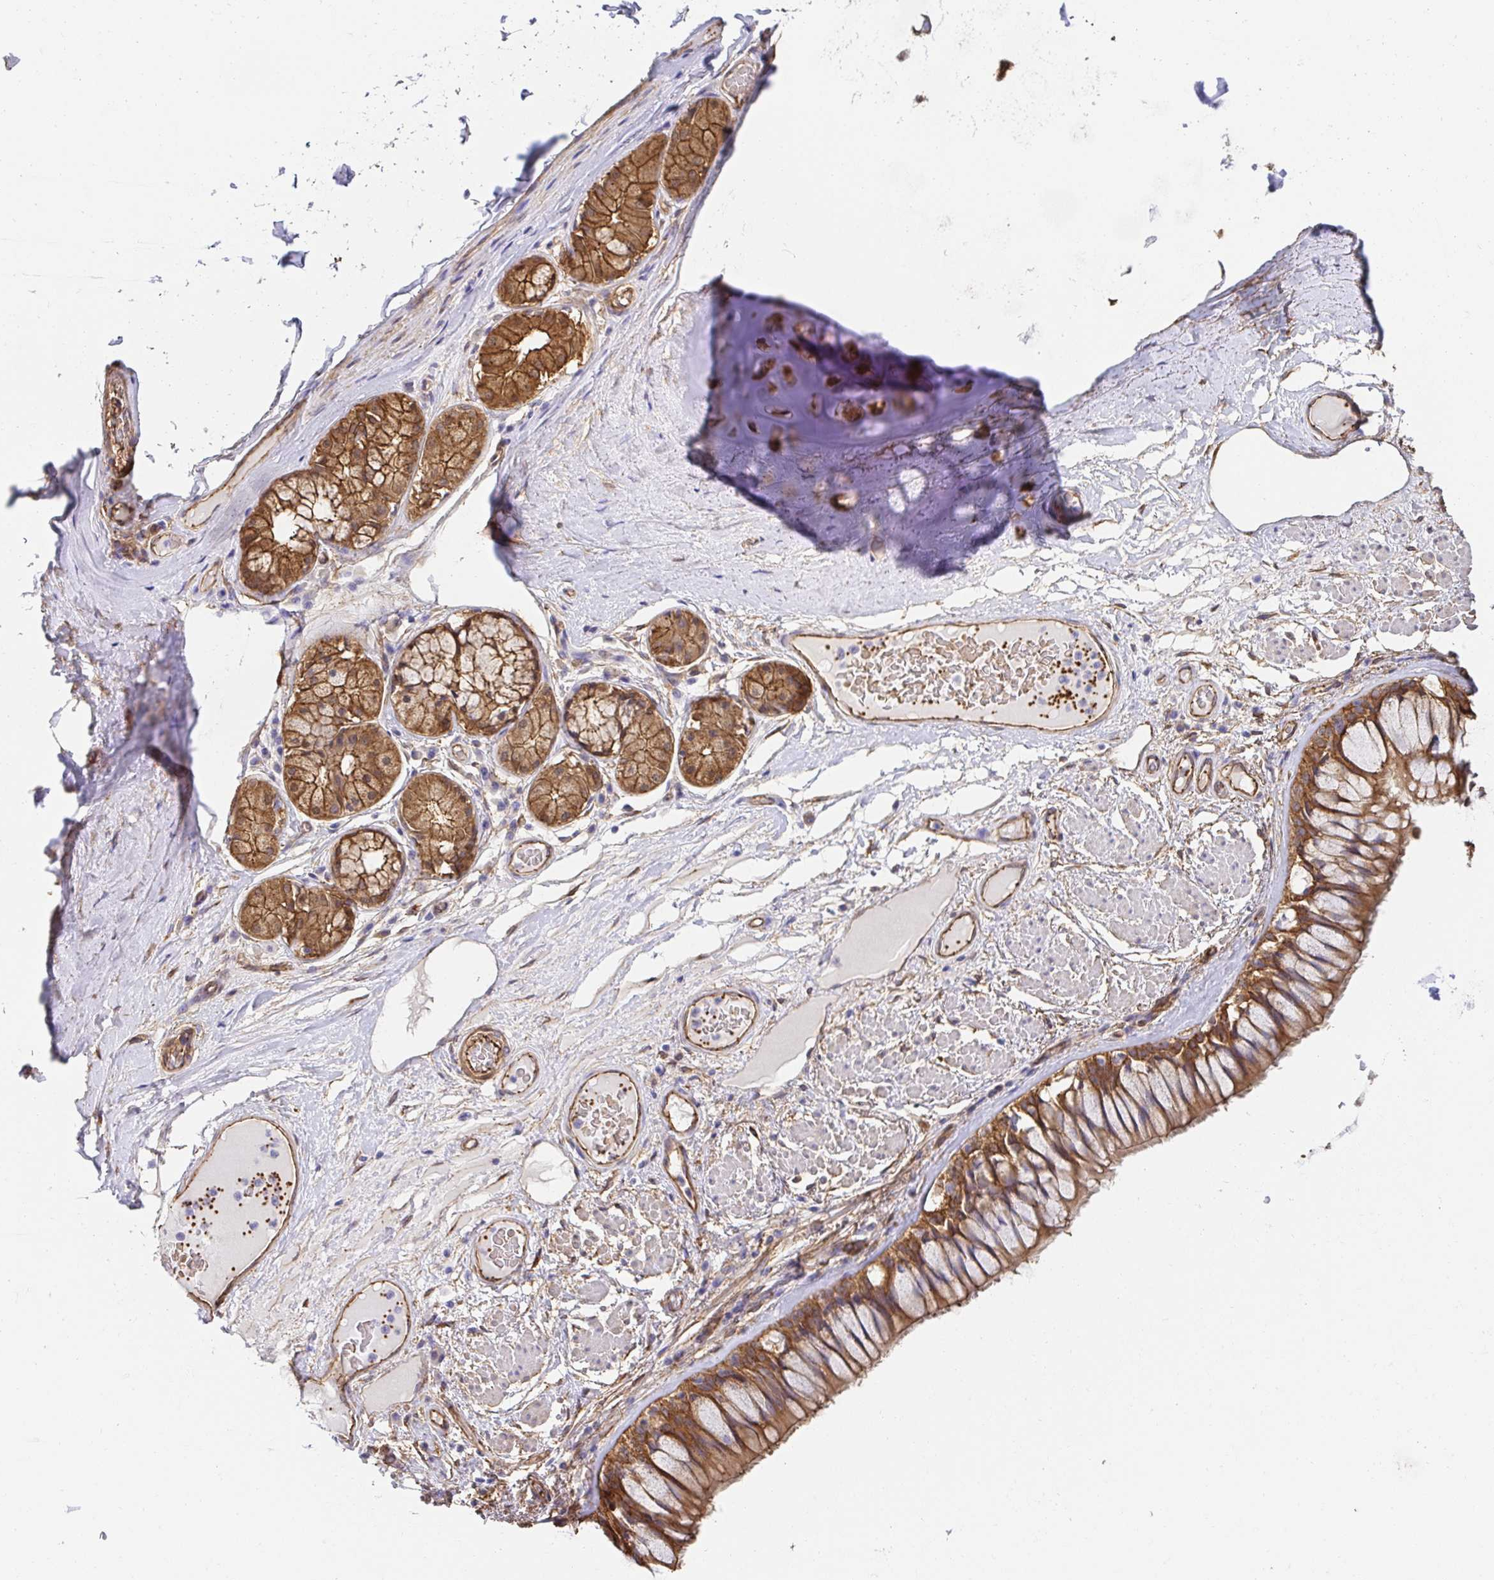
{"staining": {"intensity": "negative", "quantity": "none", "location": "none"}, "tissue": "adipose tissue", "cell_type": "Adipocytes", "image_type": "normal", "snomed": [{"axis": "morphology", "description": "Normal tissue, NOS"}, {"axis": "topography", "description": "Cartilage tissue"}, {"axis": "topography", "description": "Bronchus"}], "caption": "There is no significant positivity in adipocytes of adipose tissue. (DAB (3,3'-diaminobenzidine) immunohistochemistry with hematoxylin counter stain).", "gene": "CTTN", "patient": {"sex": "male", "age": 64}}